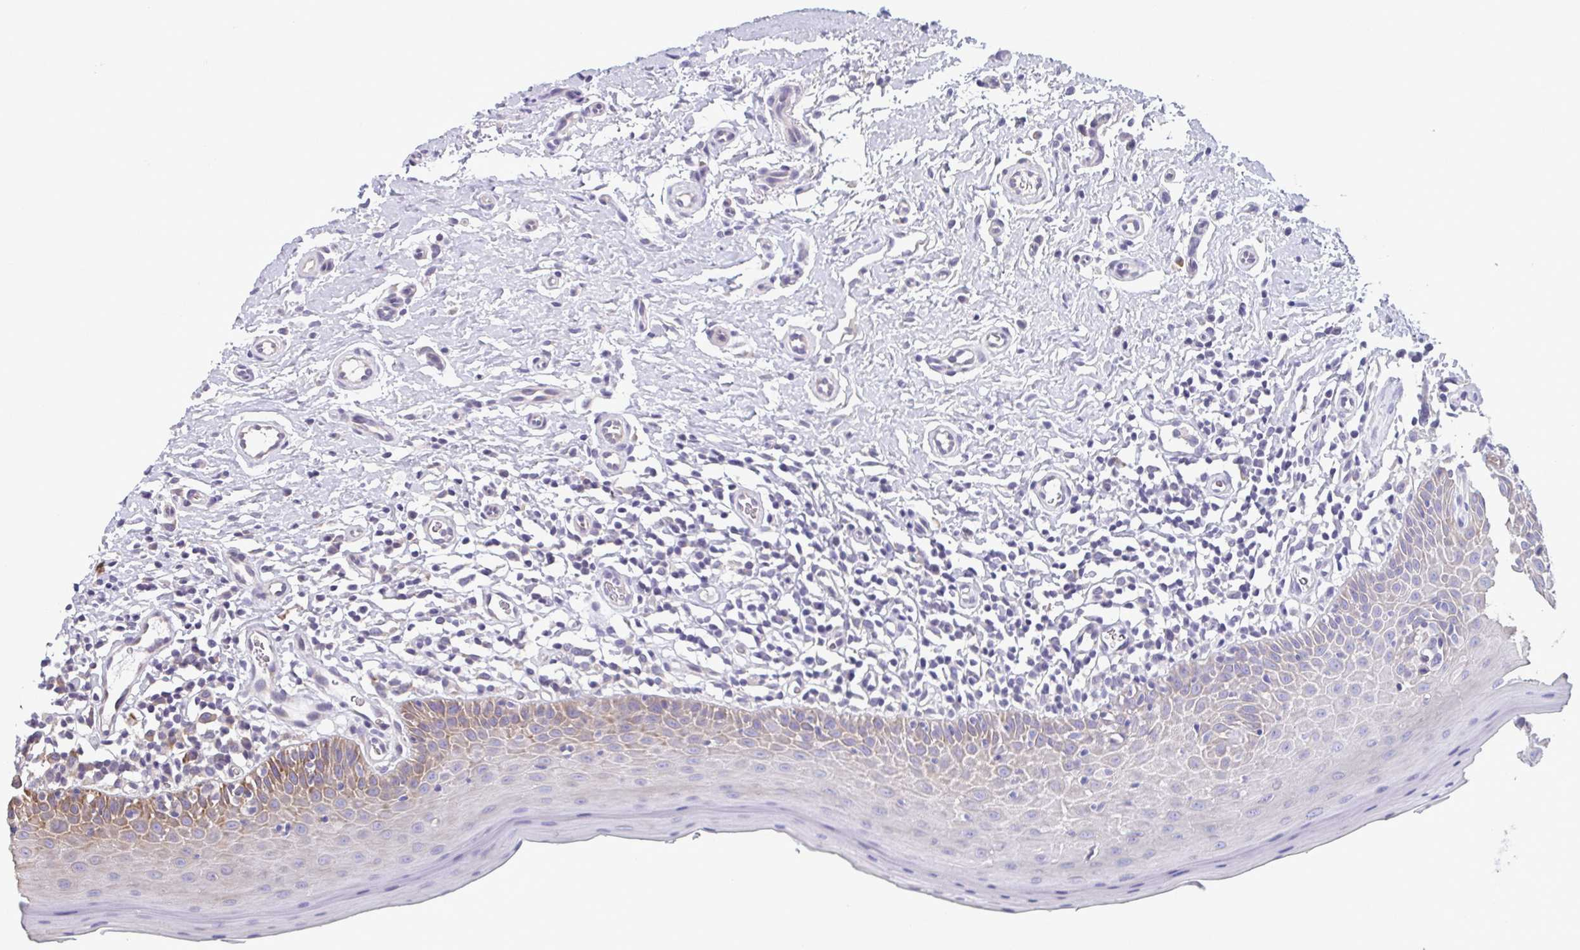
{"staining": {"intensity": "weak", "quantity": "<25%", "location": "cytoplasmic/membranous"}, "tissue": "oral mucosa", "cell_type": "Squamous epithelial cells", "image_type": "normal", "snomed": [{"axis": "morphology", "description": "Normal tissue, NOS"}, {"axis": "topography", "description": "Oral tissue"}, {"axis": "topography", "description": "Tounge, NOS"}], "caption": "Protein analysis of benign oral mucosa displays no significant staining in squamous epithelial cells. (DAB (3,3'-diaminobenzidine) IHC visualized using brightfield microscopy, high magnification).", "gene": "TMEM108", "patient": {"sex": "female", "age": 58}}